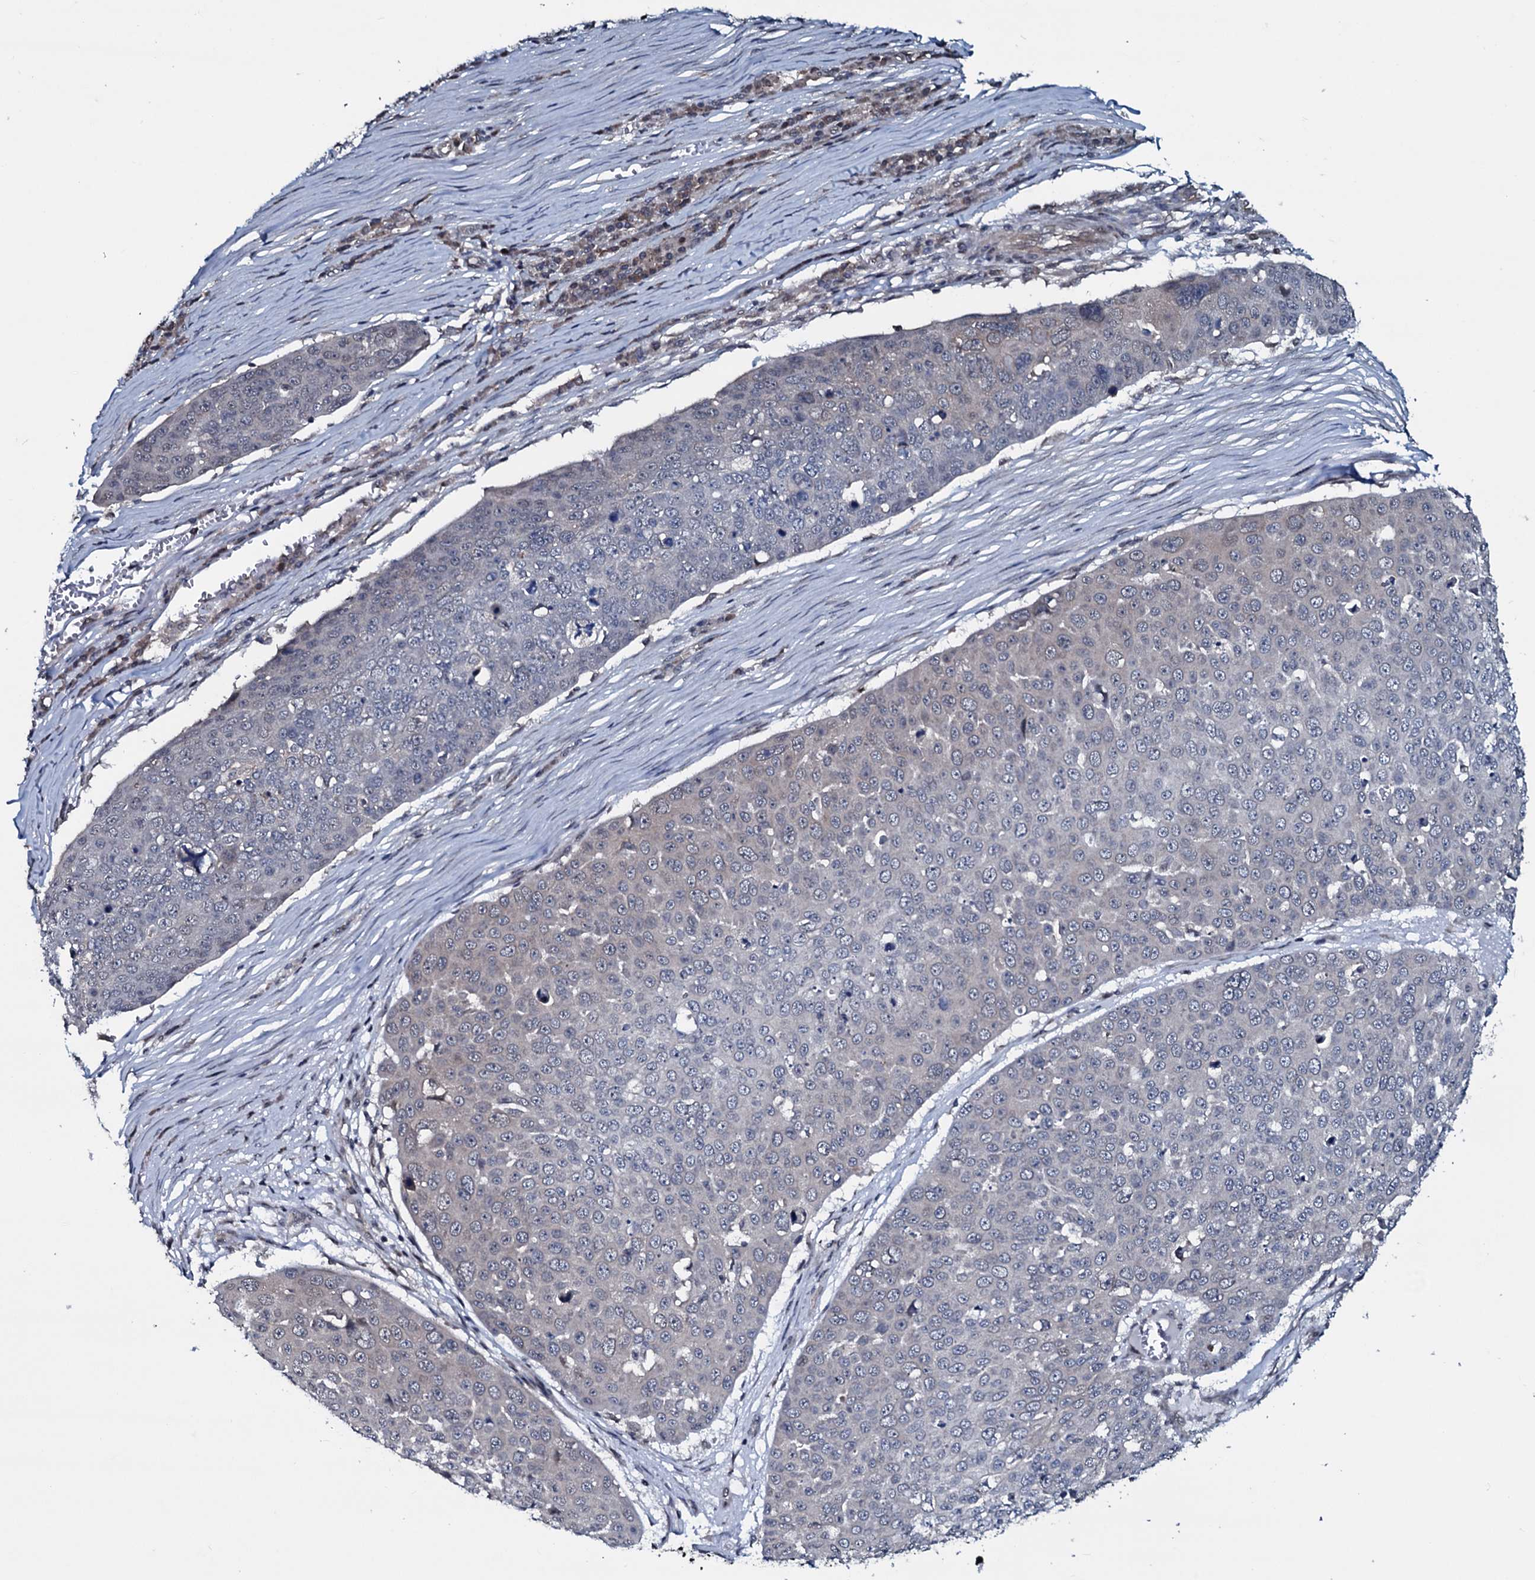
{"staining": {"intensity": "negative", "quantity": "none", "location": "none"}, "tissue": "skin cancer", "cell_type": "Tumor cells", "image_type": "cancer", "snomed": [{"axis": "morphology", "description": "Squamous cell carcinoma, NOS"}, {"axis": "topography", "description": "Skin"}], "caption": "IHC photomicrograph of neoplastic tissue: skin squamous cell carcinoma stained with DAB displays no significant protein staining in tumor cells.", "gene": "OGFOD2", "patient": {"sex": "male", "age": 71}}